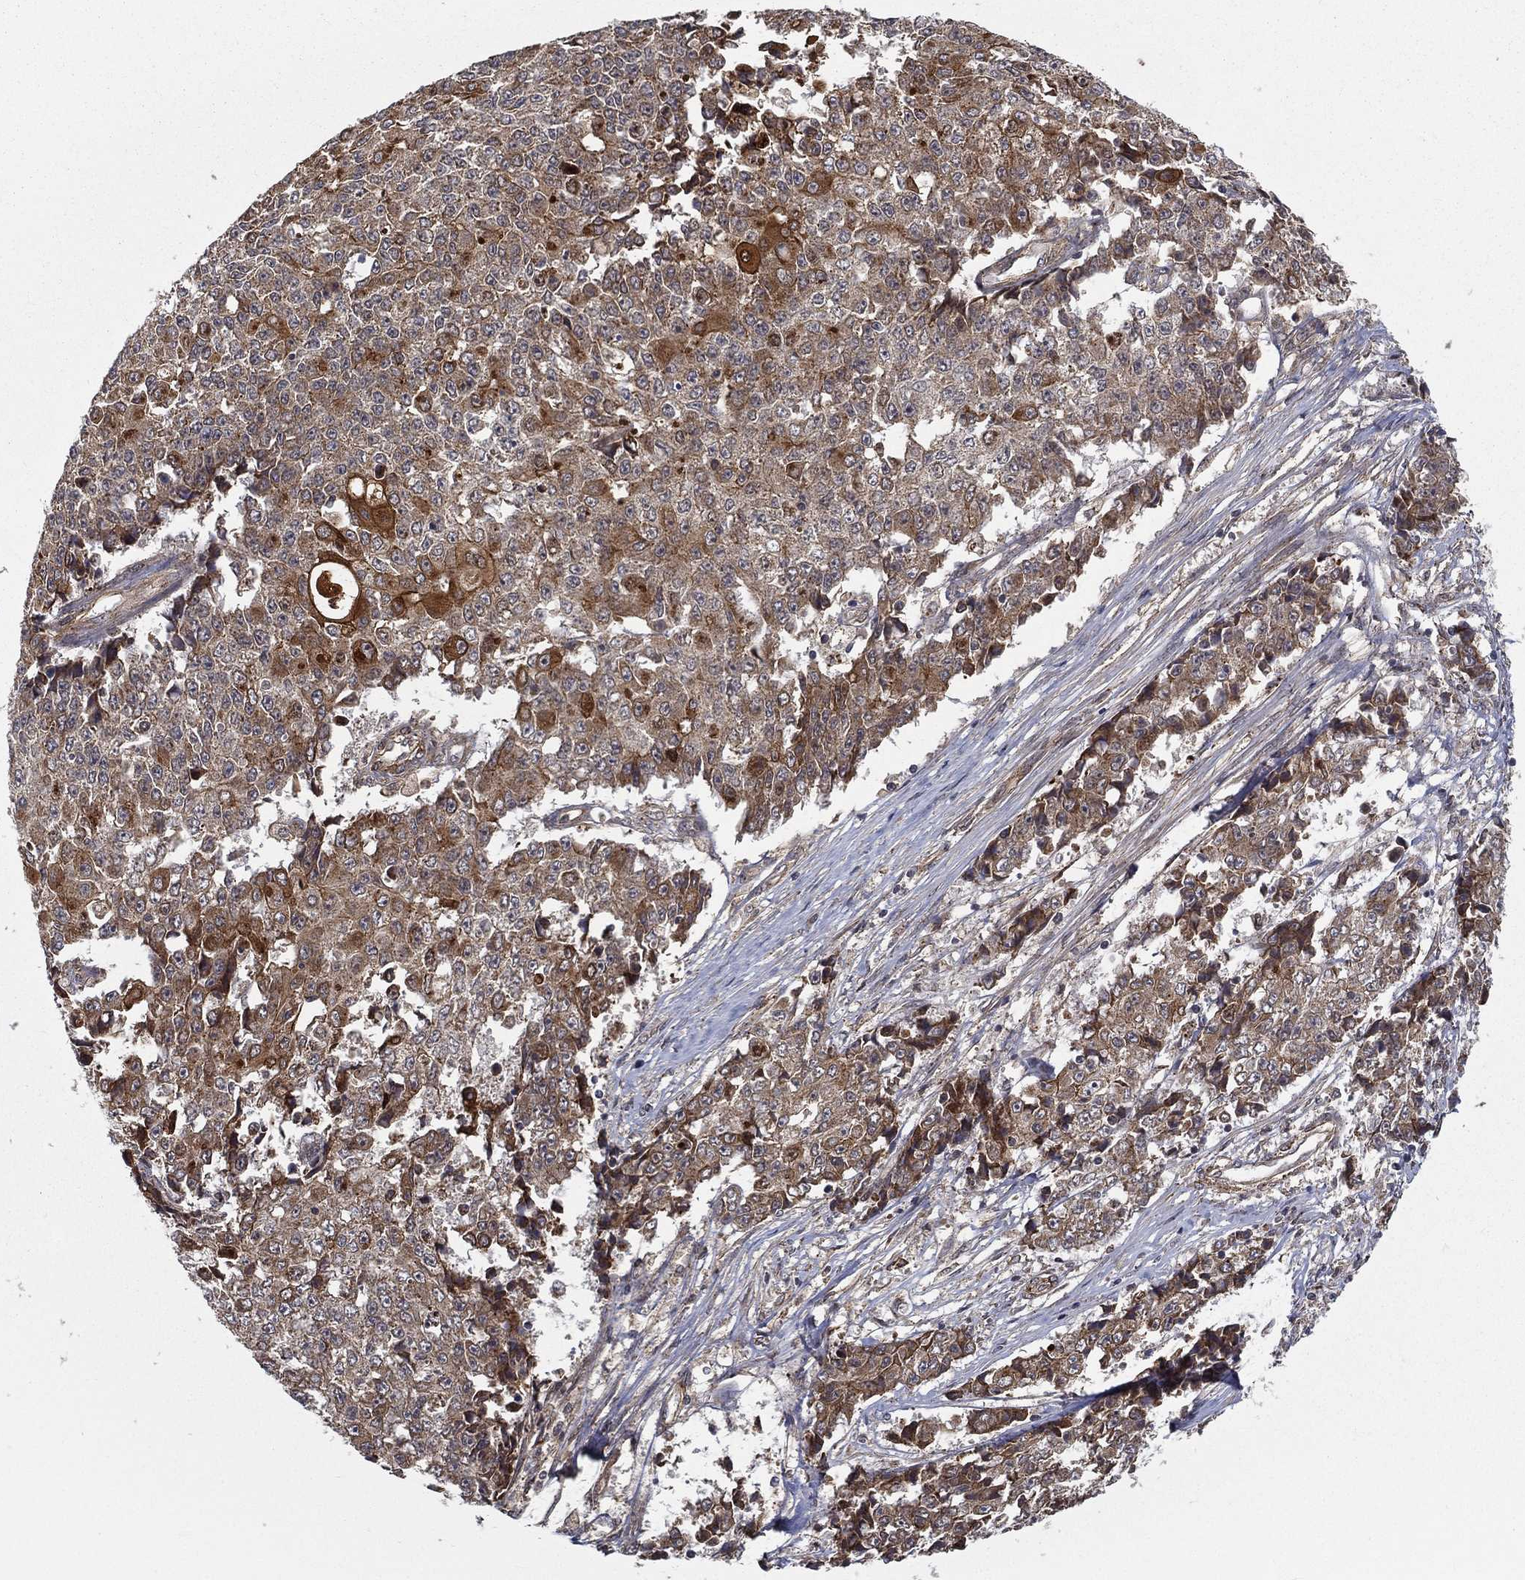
{"staining": {"intensity": "moderate", "quantity": "<25%", "location": "cytoplasmic/membranous"}, "tissue": "ovarian cancer", "cell_type": "Tumor cells", "image_type": "cancer", "snomed": [{"axis": "morphology", "description": "Carcinoma, endometroid"}, {"axis": "topography", "description": "Ovary"}], "caption": "Brown immunohistochemical staining in human ovarian cancer displays moderate cytoplasmic/membranous expression in approximately <25% of tumor cells.", "gene": "UACA", "patient": {"sex": "female", "age": 42}}